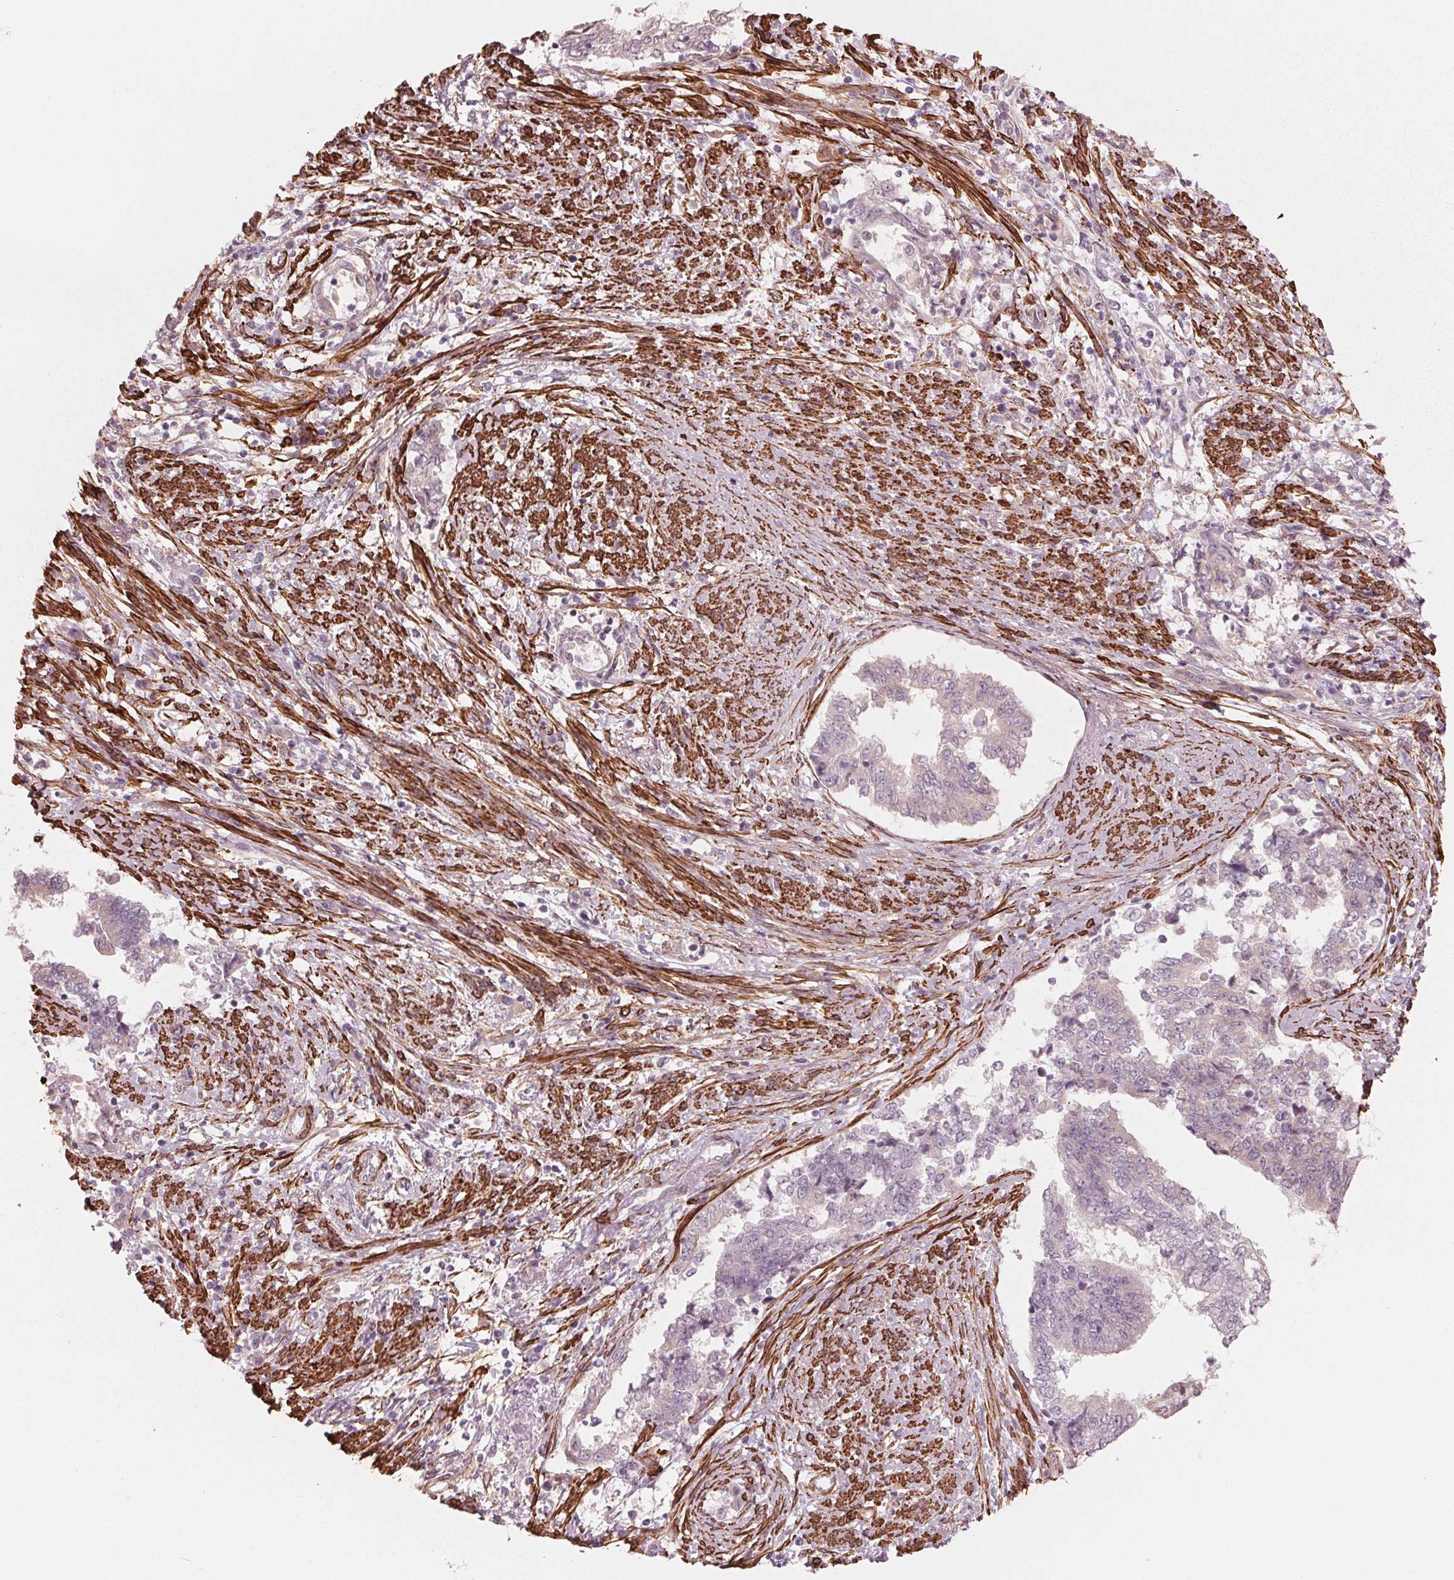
{"staining": {"intensity": "negative", "quantity": "none", "location": "none"}, "tissue": "endometrial cancer", "cell_type": "Tumor cells", "image_type": "cancer", "snomed": [{"axis": "morphology", "description": "Adenocarcinoma, NOS"}, {"axis": "topography", "description": "Endometrium"}], "caption": "Protein analysis of endometrial adenocarcinoma exhibits no significant staining in tumor cells.", "gene": "MIER3", "patient": {"sex": "female", "age": 65}}